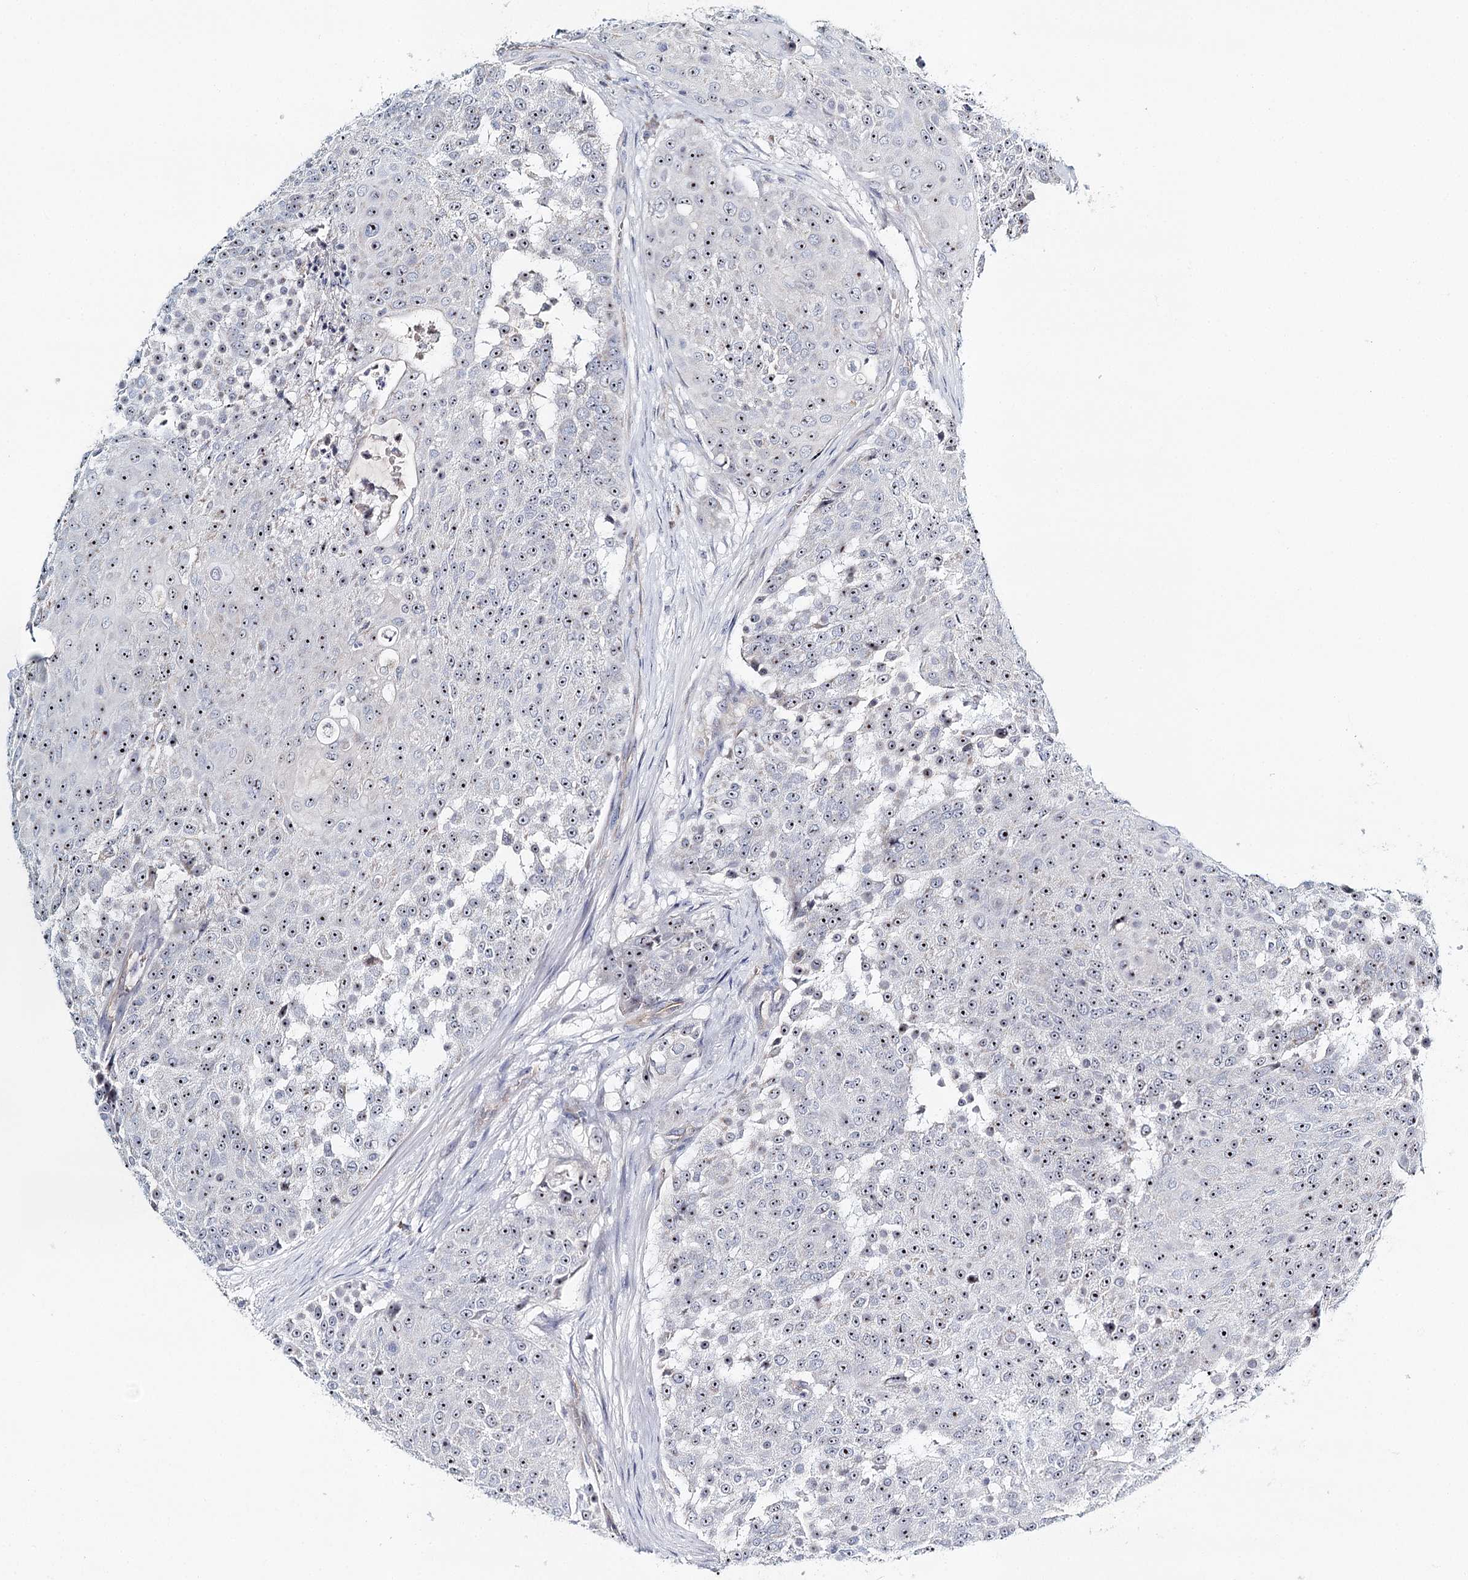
{"staining": {"intensity": "weak", "quantity": "25%-75%", "location": "nuclear"}, "tissue": "urothelial cancer", "cell_type": "Tumor cells", "image_type": "cancer", "snomed": [{"axis": "morphology", "description": "Urothelial carcinoma, High grade"}, {"axis": "topography", "description": "Urinary bladder"}], "caption": "Immunohistochemical staining of urothelial cancer reveals weak nuclear protein expression in about 25%-75% of tumor cells. (Stains: DAB in brown, nuclei in blue, Microscopy: brightfield microscopy at high magnification).", "gene": "RBM43", "patient": {"sex": "female", "age": 63}}